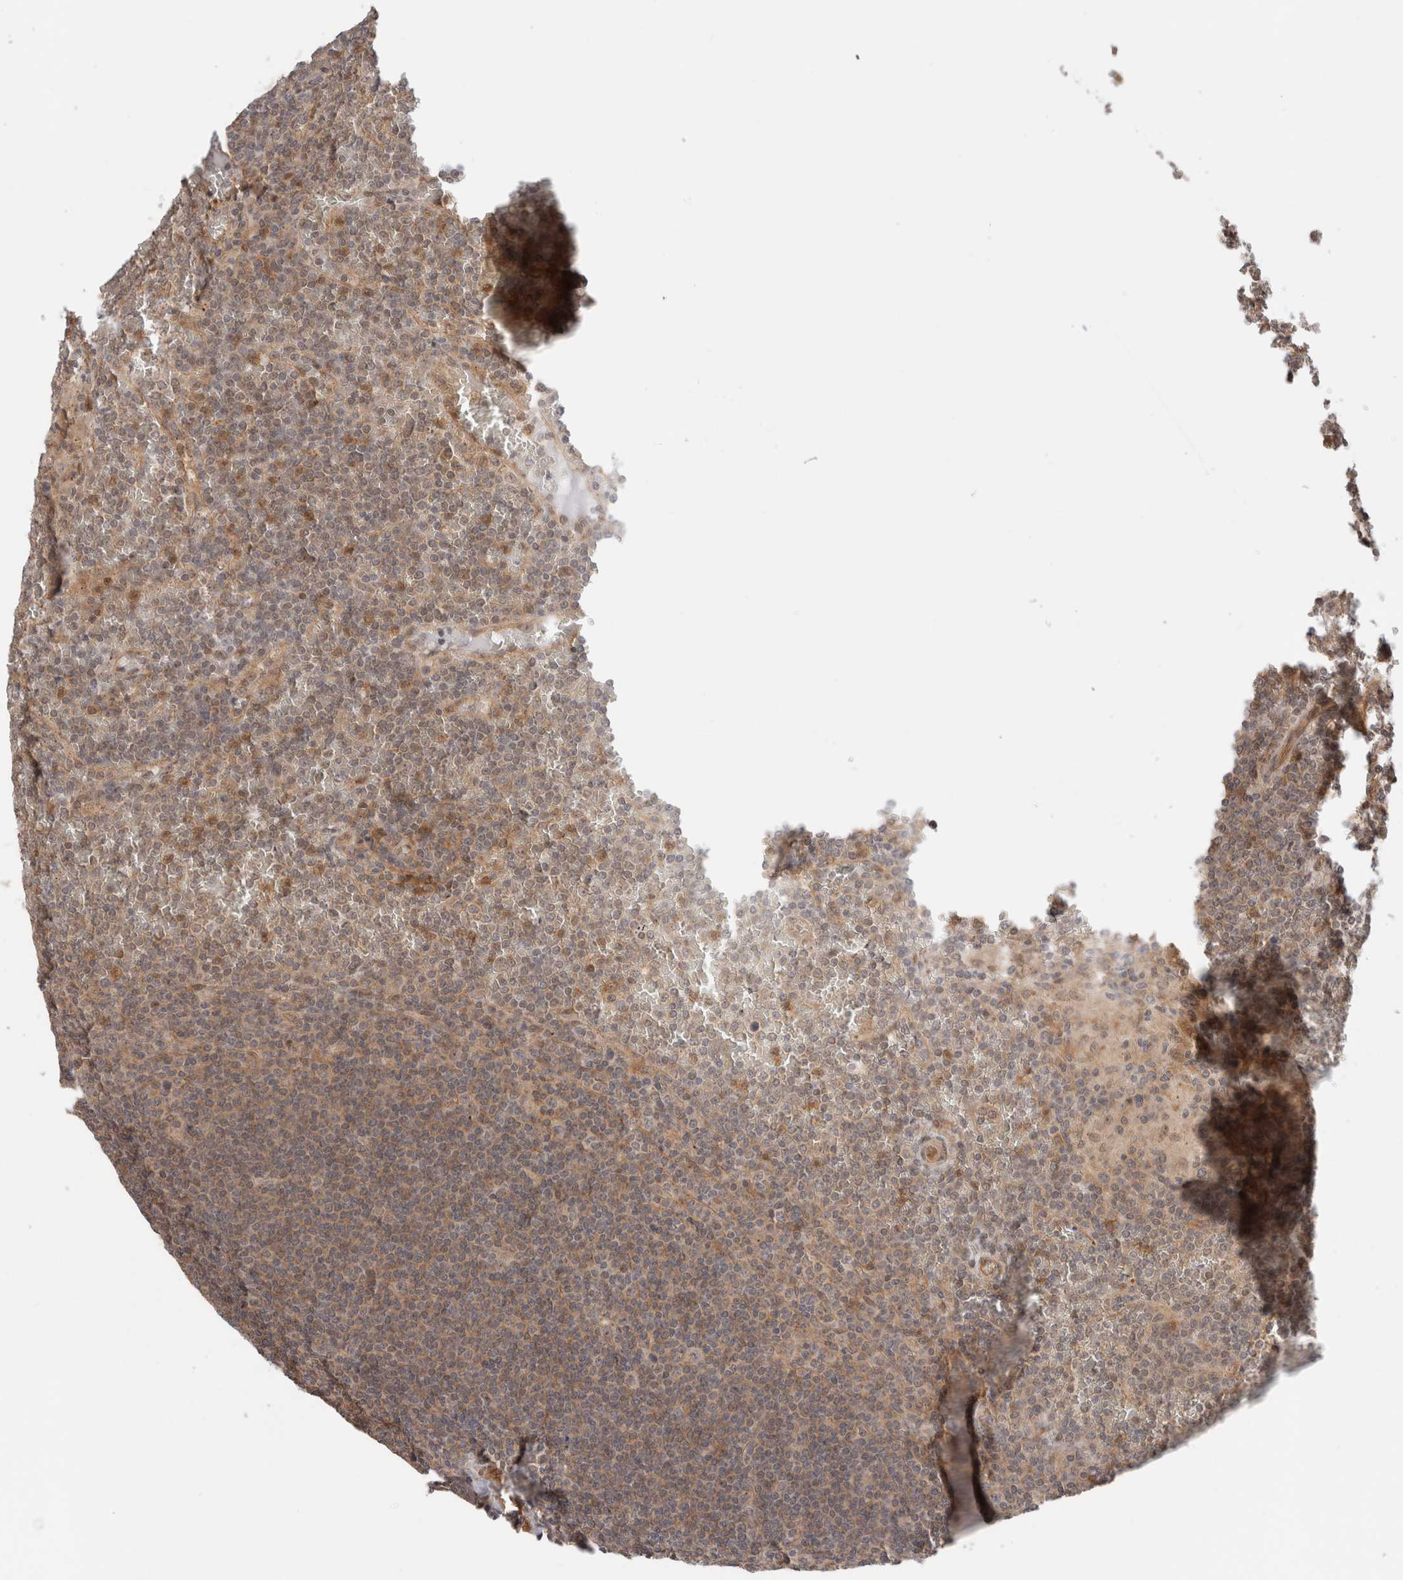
{"staining": {"intensity": "moderate", "quantity": "<25%", "location": "cytoplasmic/membranous"}, "tissue": "lymphoma", "cell_type": "Tumor cells", "image_type": "cancer", "snomed": [{"axis": "morphology", "description": "Malignant lymphoma, non-Hodgkin's type, Low grade"}, {"axis": "topography", "description": "Spleen"}], "caption": "A micrograph of human low-grade malignant lymphoma, non-Hodgkin's type stained for a protein shows moderate cytoplasmic/membranous brown staining in tumor cells.", "gene": "OTUD6B", "patient": {"sex": "female", "age": 19}}